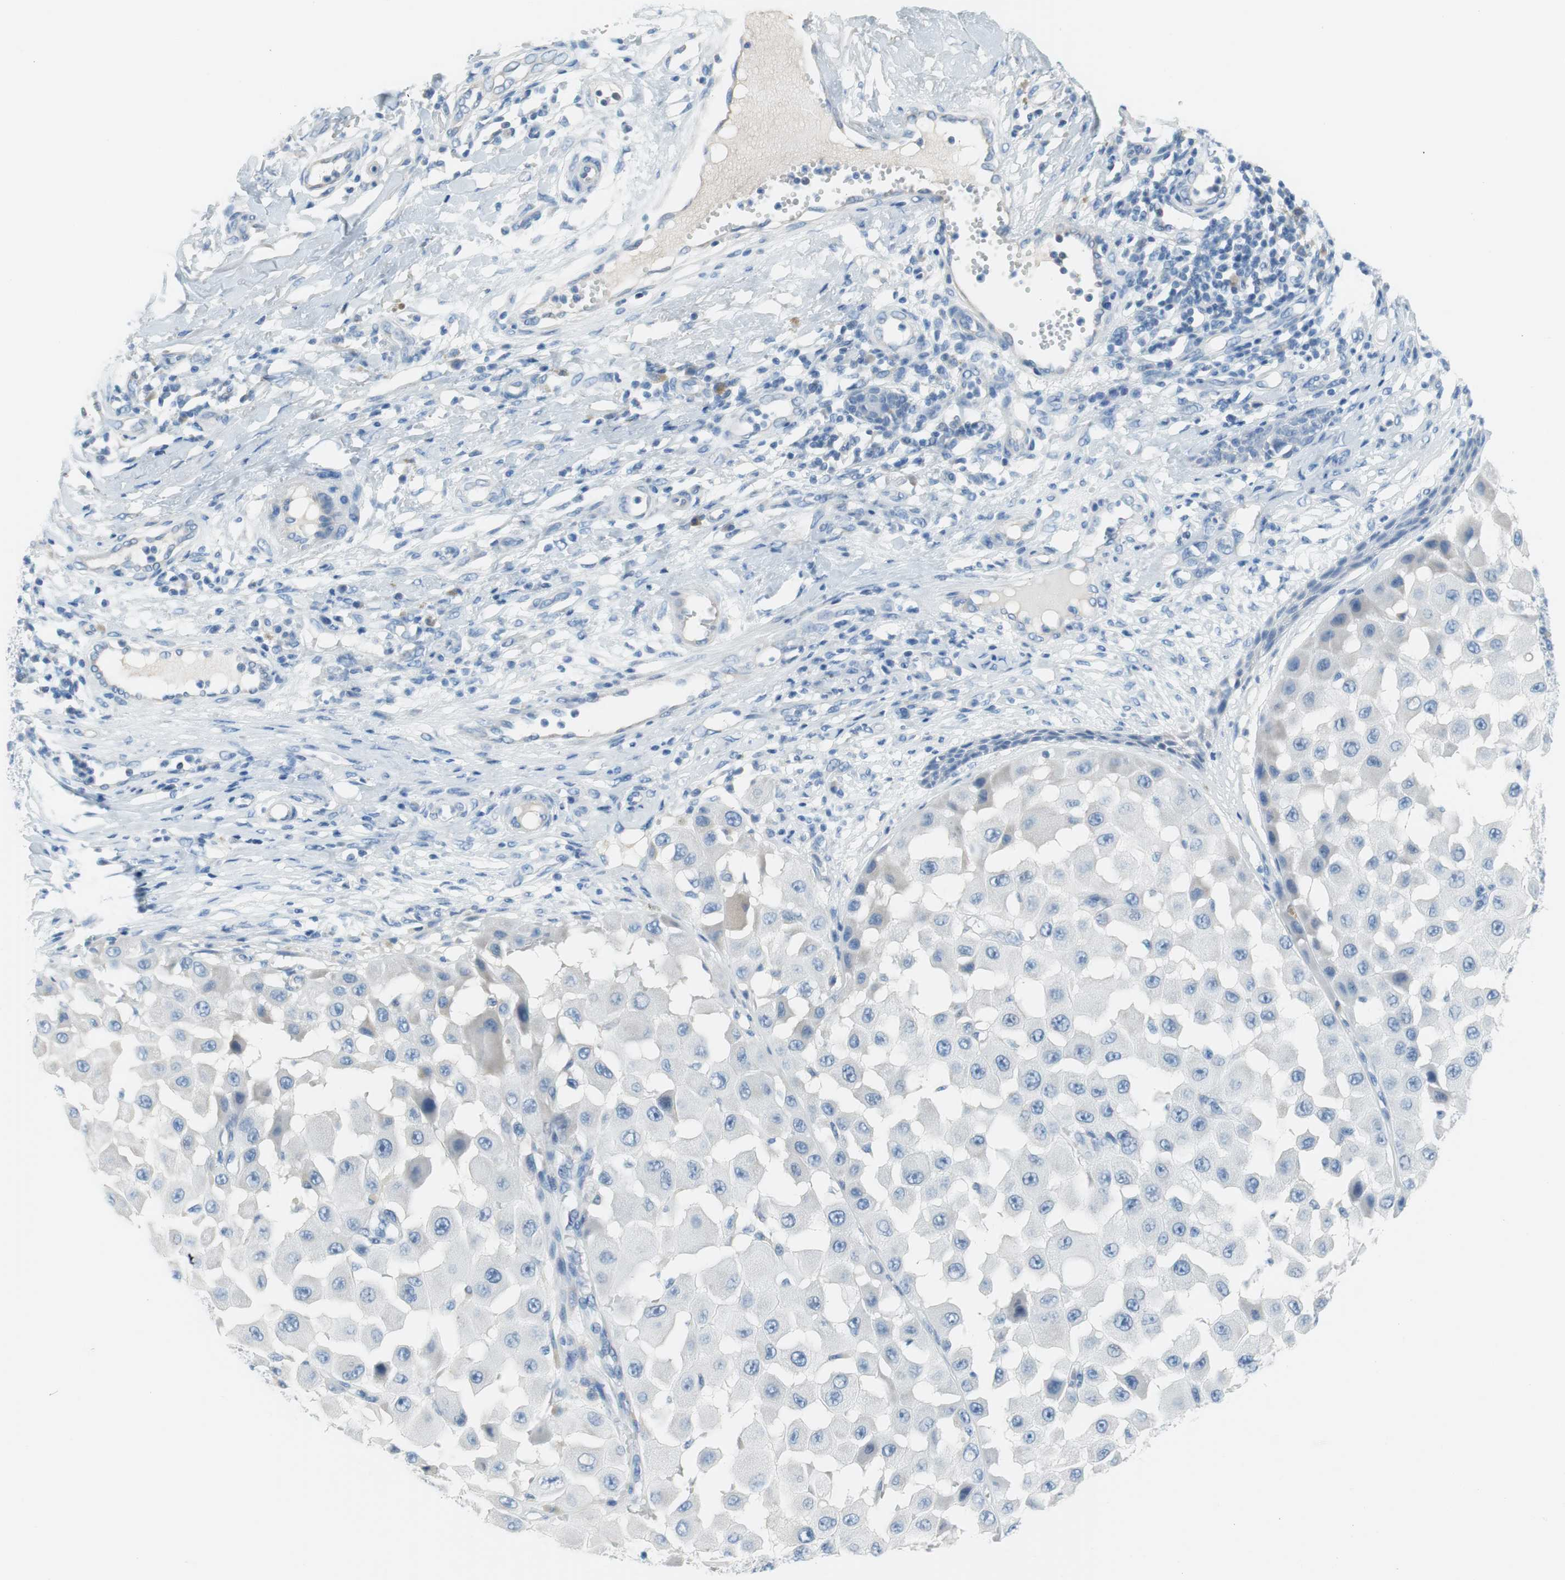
{"staining": {"intensity": "negative", "quantity": "none", "location": "none"}, "tissue": "melanoma", "cell_type": "Tumor cells", "image_type": "cancer", "snomed": [{"axis": "morphology", "description": "Malignant melanoma, NOS"}, {"axis": "topography", "description": "Skin"}], "caption": "Immunohistochemistry of human melanoma shows no staining in tumor cells.", "gene": "MYH1", "patient": {"sex": "female", "age": 81}}